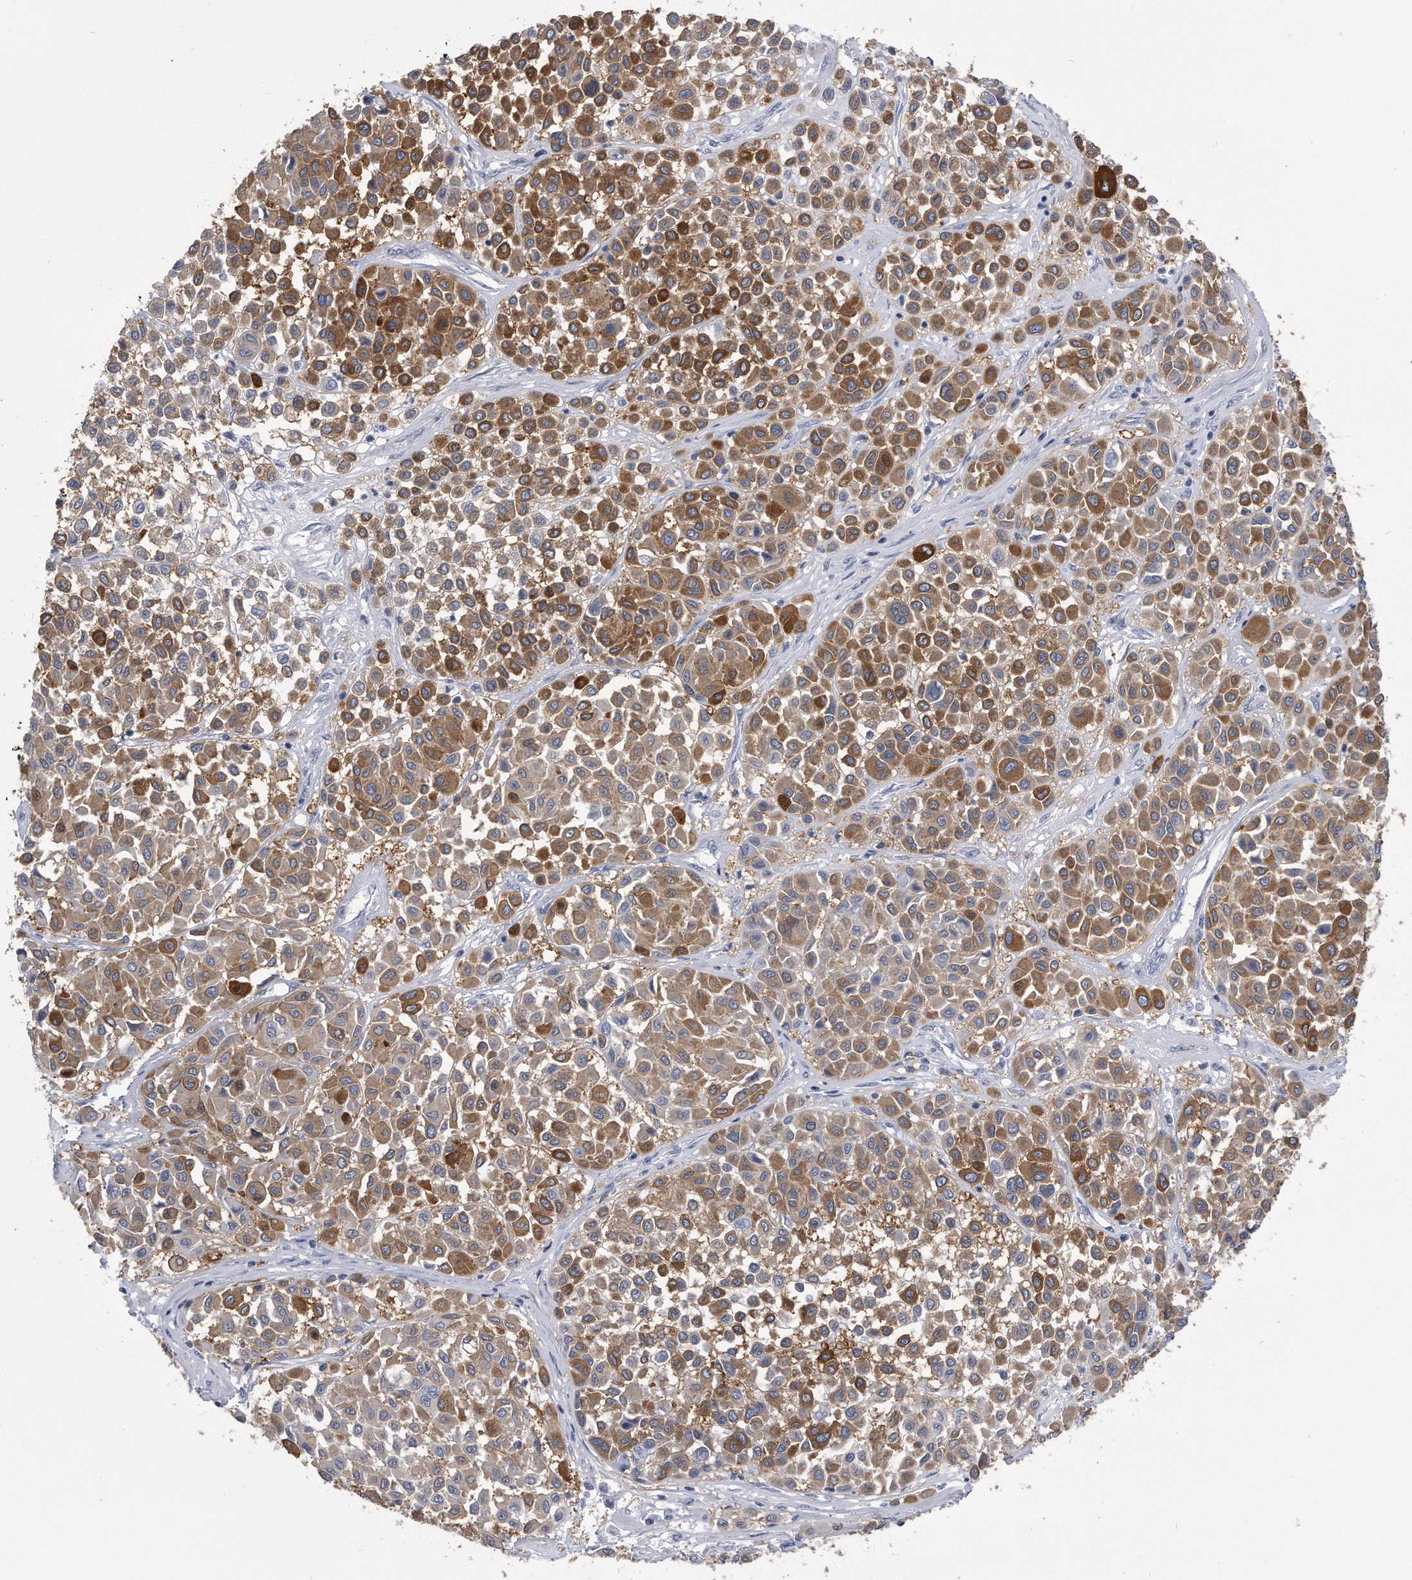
{"staining": {"intensity": "moderate", "quantity": ">75%", "location": "cytoplasmic/membranous"}, "tissue": "melanoma", "cell_type": "Tumor cells", "image_type": "cancer", "snomed": [{"axis": "morphology", "description": "Malignant melanoma, Metastatic site"}, {"axis": "topography", "description": "Soft tissue"}], "caption": "IHC (DAB) staining of melanoma exhibits moderate cytoplasmic/membranous protein expression in approximately >75% of tumor cells.", "gene": "PYGB", "patient": {"sex": "male", "age": 41}}